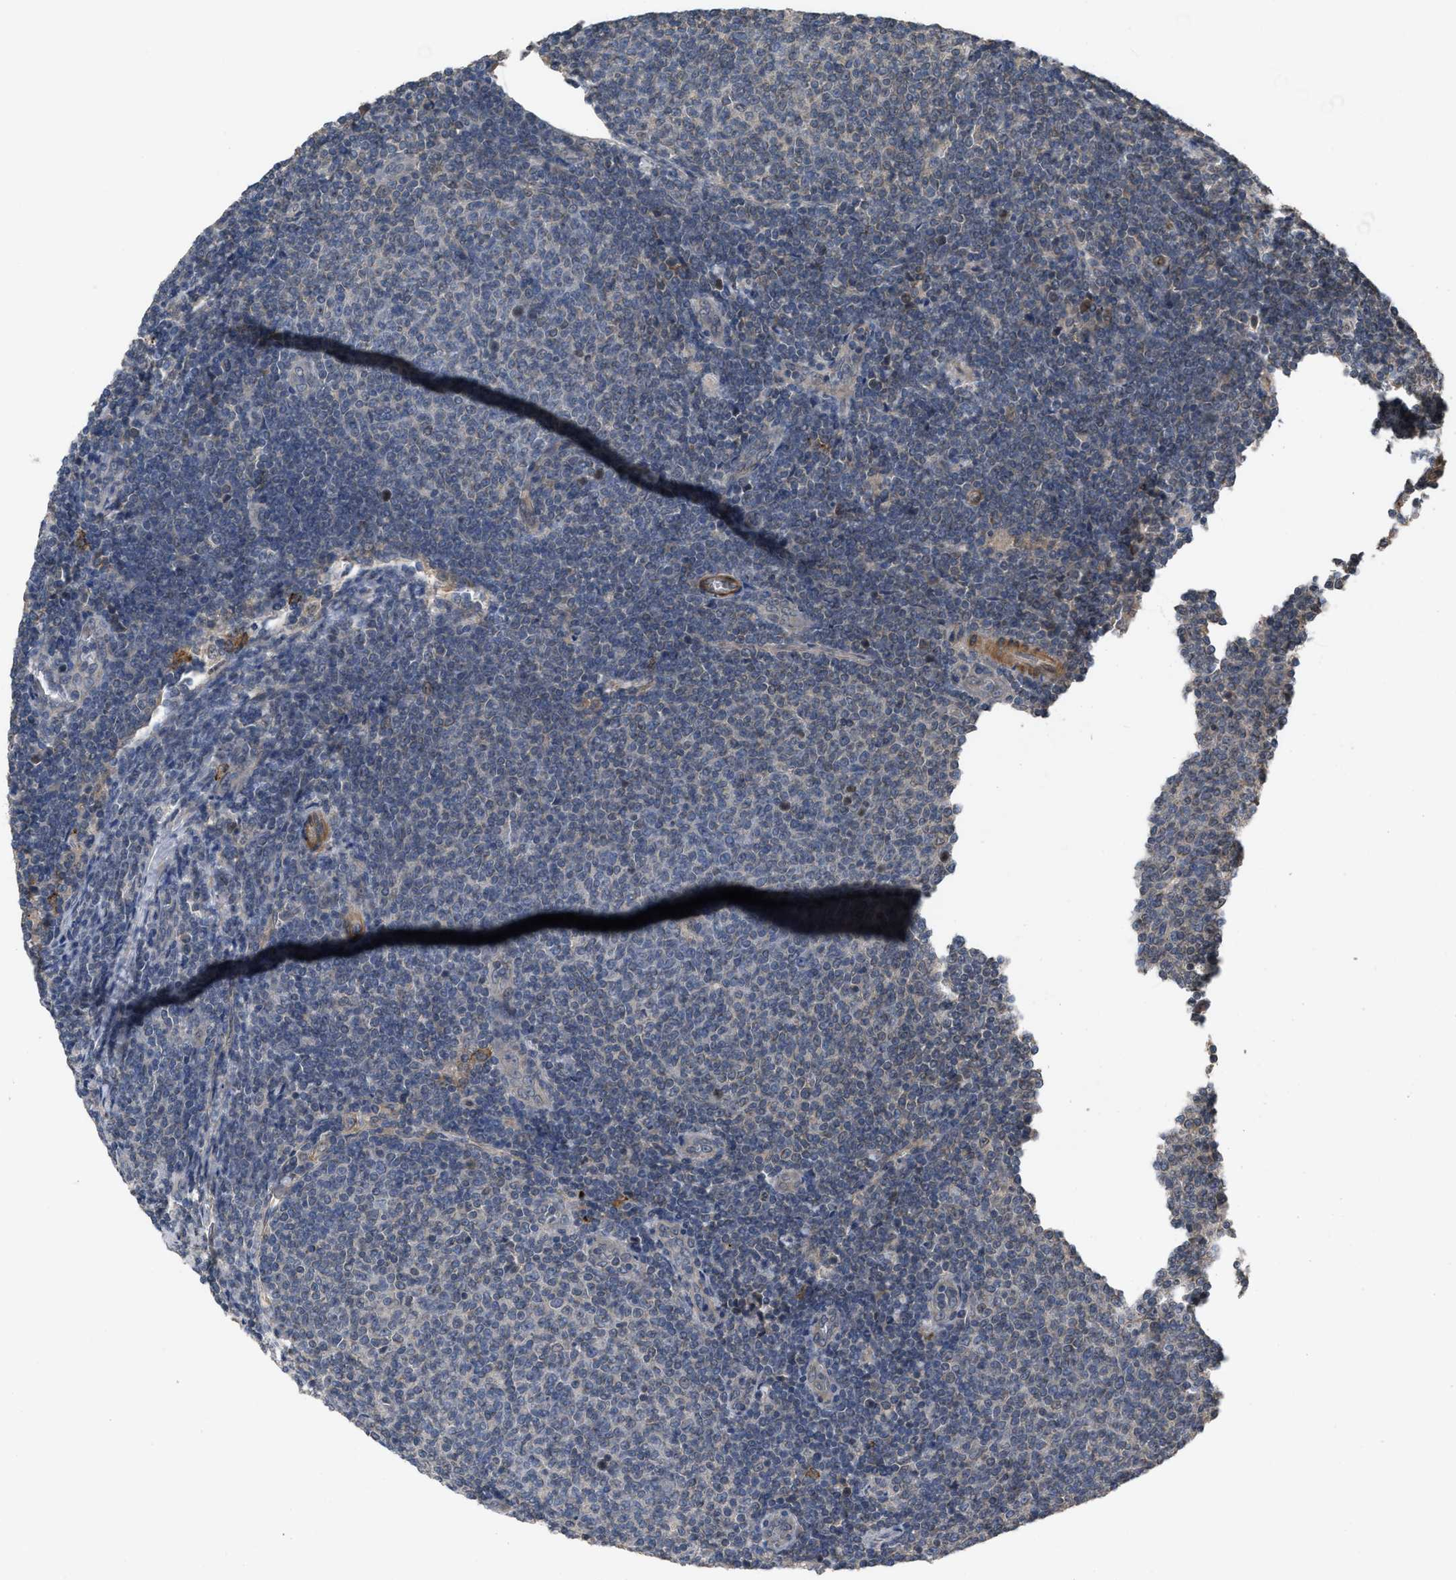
{"staining": {"intensity": "negative", "quantity": "none", "location": "none"}, "tissue": "lymphoma", "cell_type": "Tumor cells", "image_type": "cancer", "snomed": [{"axis": "morphology", "description": "Malignant lymphoma, non-Hodgkin's type, Low grade"}, {"axis": "topography", "description": "Lymph node"}], "caption": "IHC photomicrograph of lymphoma stained for a protein (brown), which demonstrates no staining in tumor cells.", "gene": "UTRN", "patient": {"sex": "male", "age": 66}}